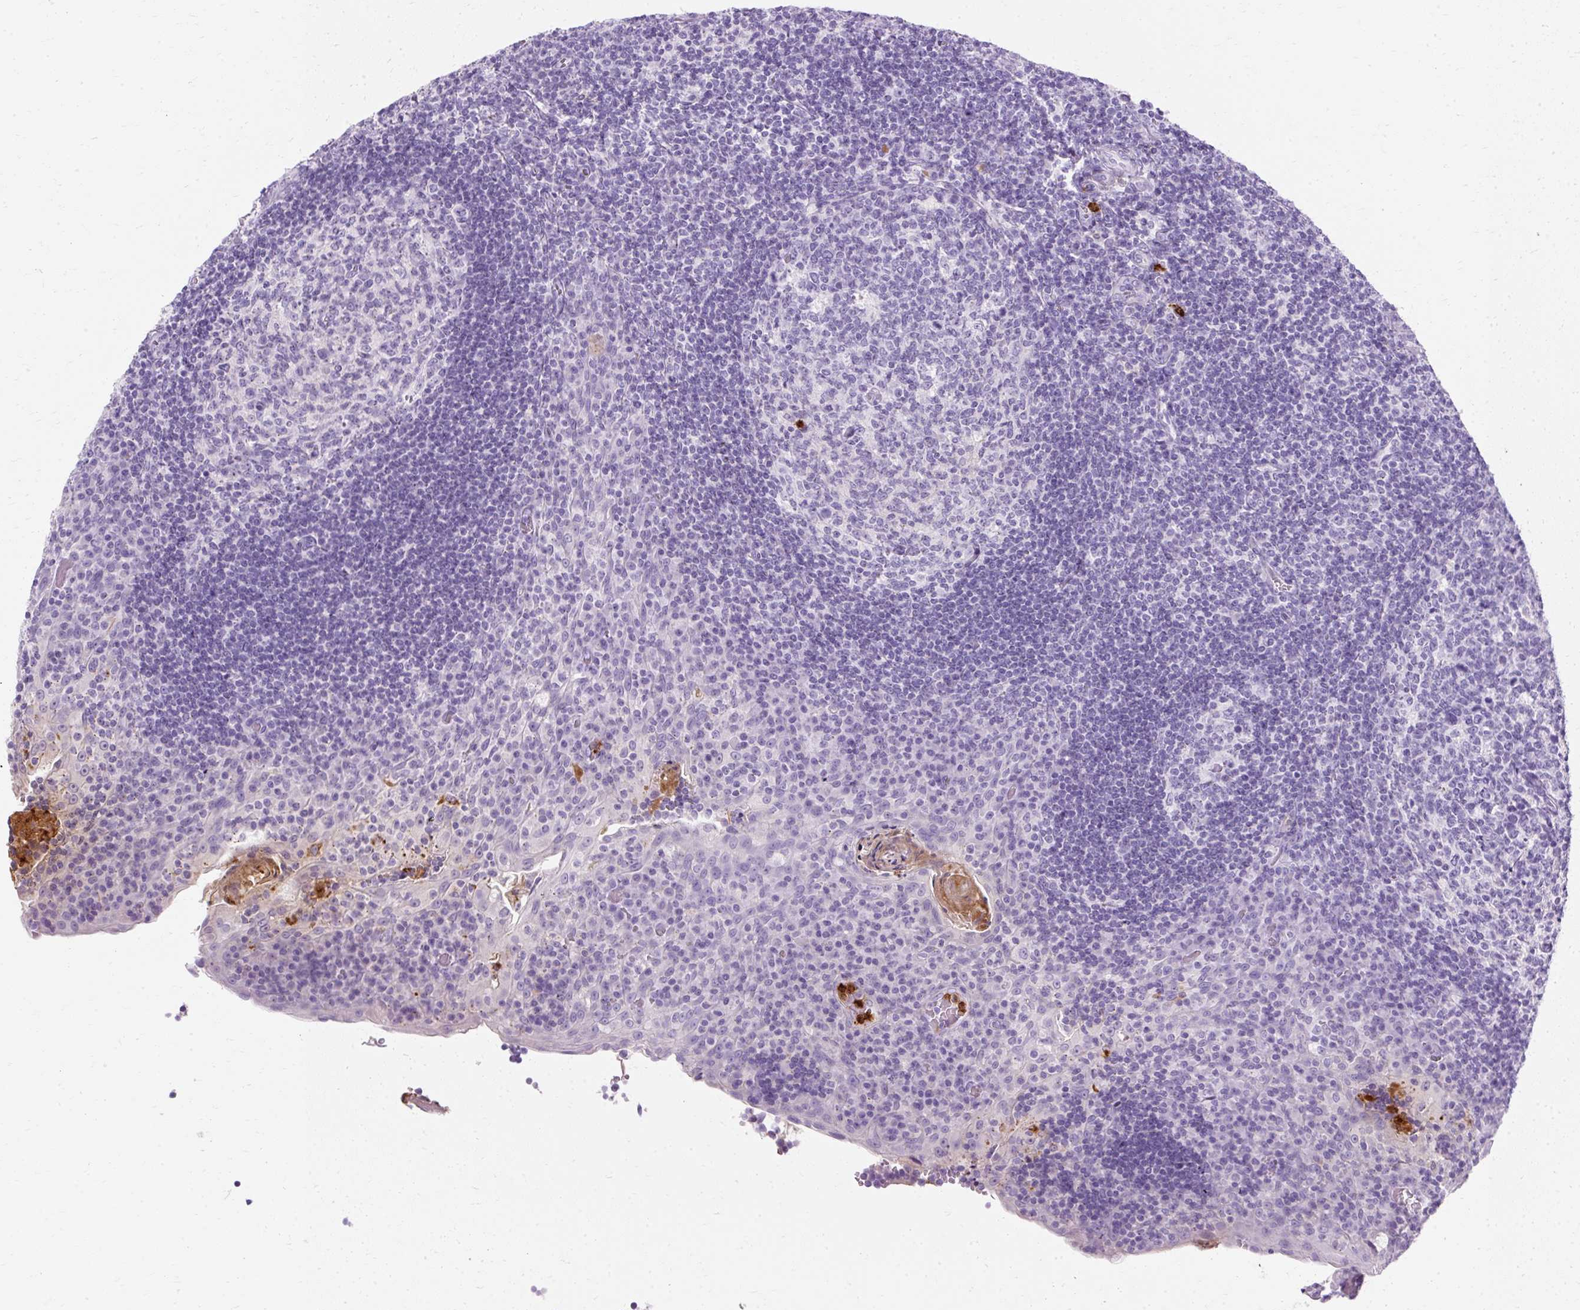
{"staining": {"intensity": "negative", "quantity": "none", "location": "none"}, "tissue": "tonsil", "cell_type": "Germinal center cells", "image_type": "normal", "snomed": [{"axis": "morphology", "description": "Normal tissue, NOS"}, {"axis": "topography", "description": "Tonsil"}], "caption": "This photomicrograph is of unremarkable tonsil stained with immunohistochemistry (IHC) to label a protein in brown with the nuclei are counter-stained blue. There is no positivity in germinal center cells.", "gene": "DEFA1B", "patient": {"sex": "male", "age": 17}}